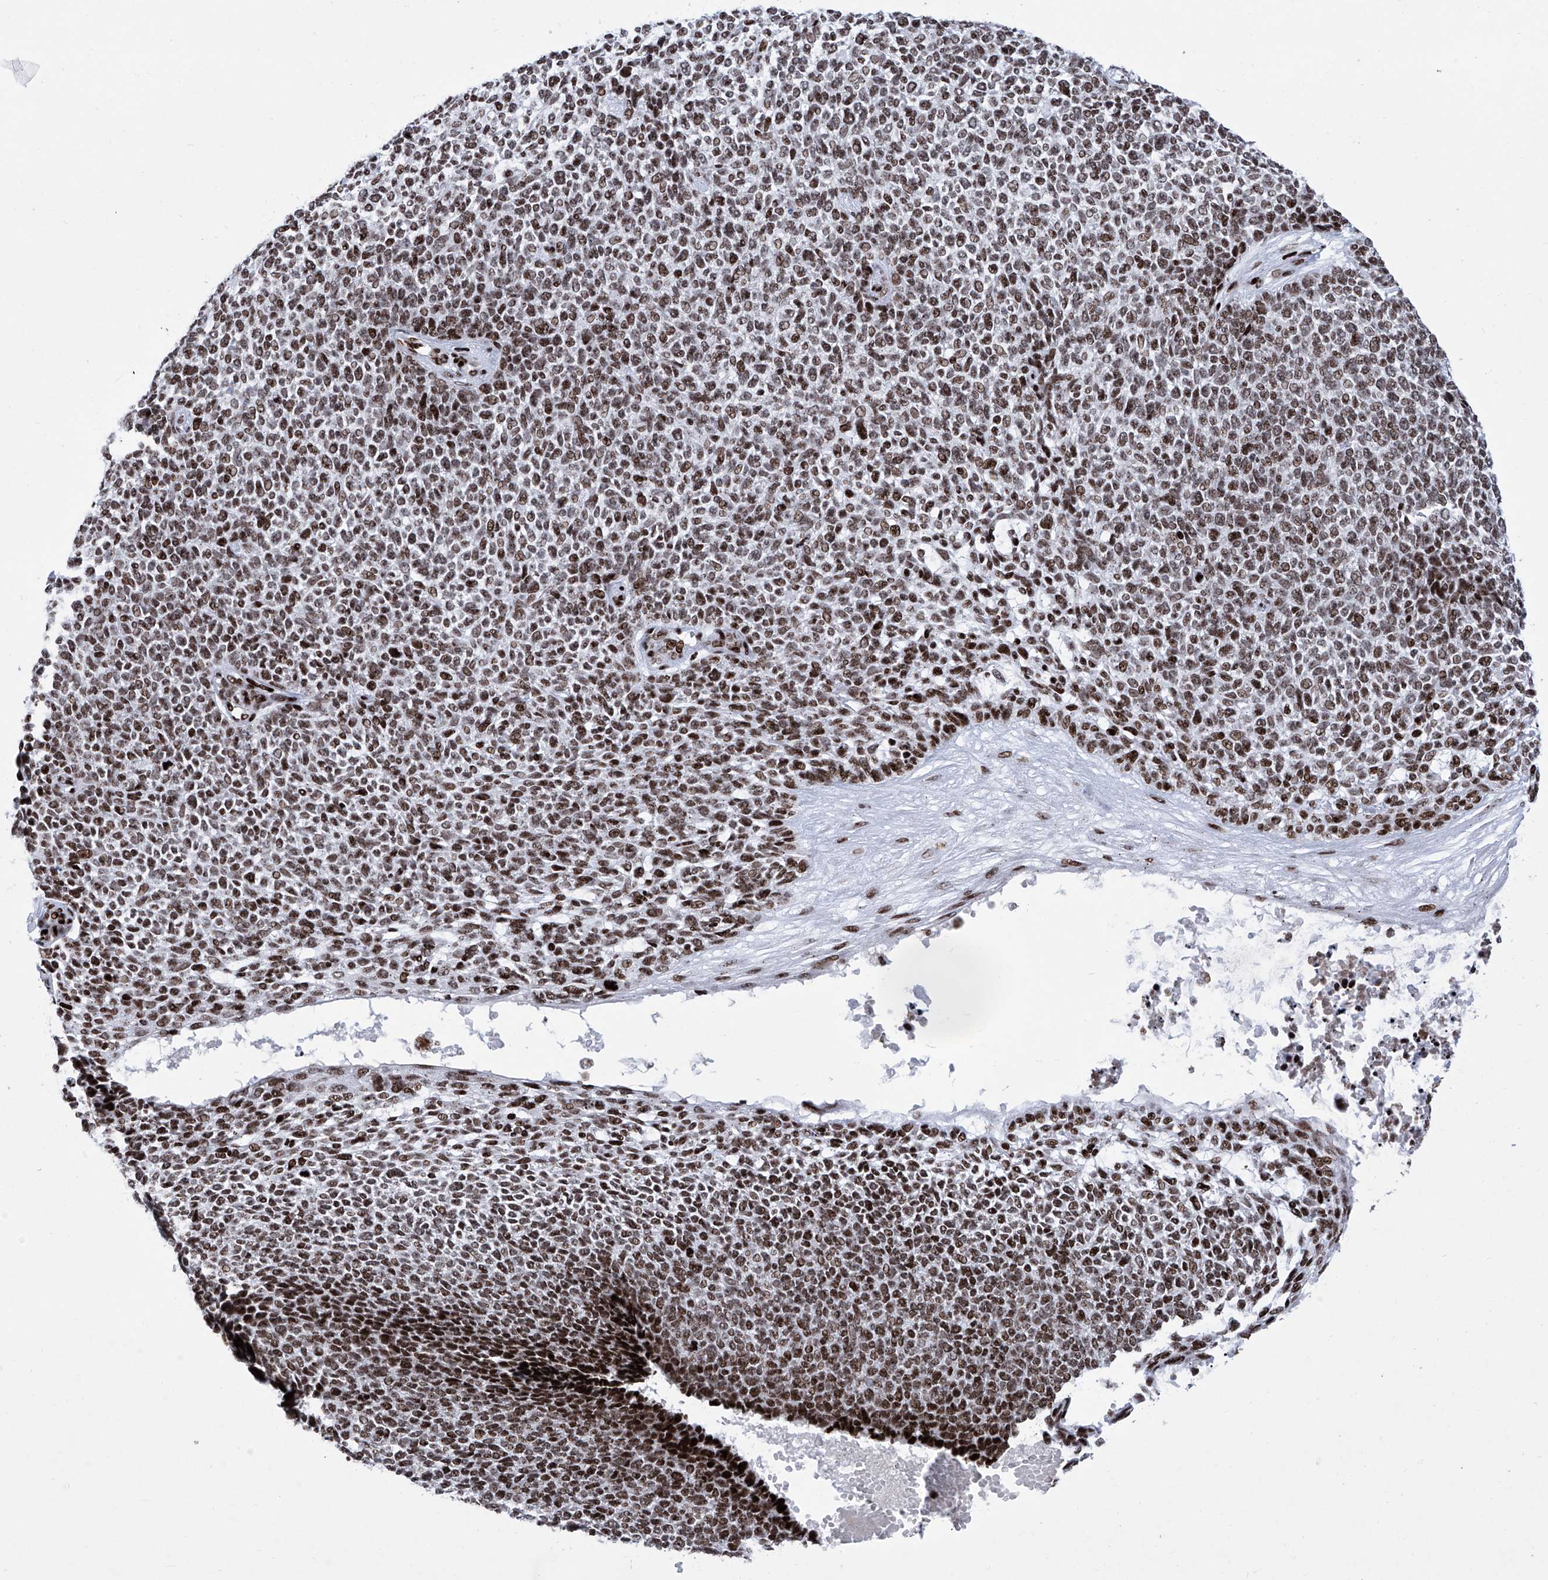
{"staining": {"intensity": "strong", "quantity": ">75%", "location": "nuclear"}, "tissue": "skin cancer", "cell_type": "Tumor cells", "image_type": "cancer", "snomed": [{"axis": "morphology", "description": "Basal cell carcinoma"}, {"axis": "topography", "description": "Skin"}], "caption": "Skin cancer stained with immunohistochemistry (IHC) shows strong nuclear staining in about >75% of tumor cells.", "gene": "HEY2", "patient": {"sex": "female", "age": 84}}